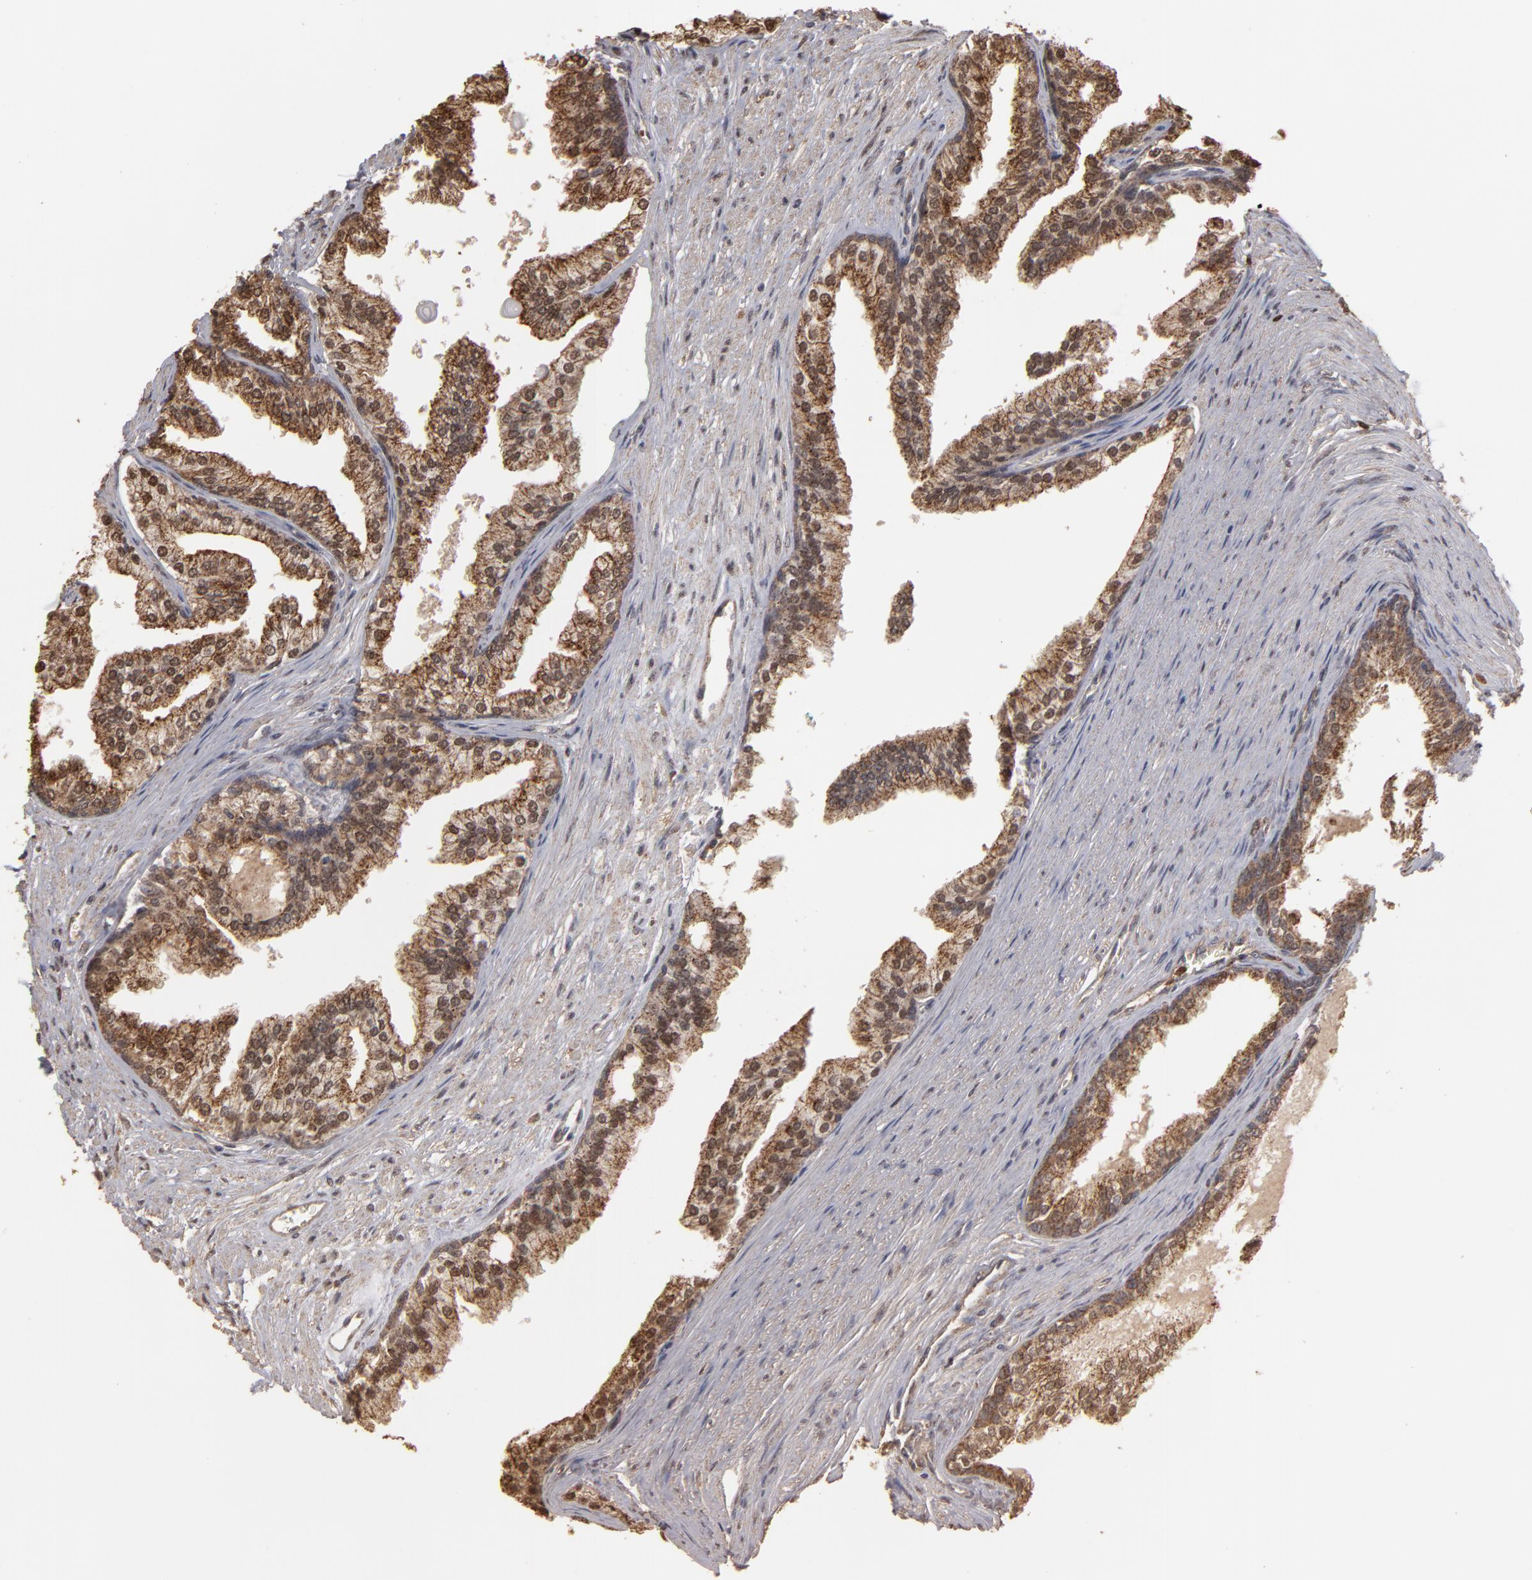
{"staining": {"intensity": "moderate", "quantity": ">75%", "location": "cytoplasmic/membranous,nuclear"}, "tissue": "prostate", "cell_type": "Glandular cells", "image_type": "normal", "snomed": [{"axis": "morphology", "description": "Normal tissue, NOS"}, {"axis": "topography", "description": "Prostate"}], "caption": "DAB (3,3'-diaminobenzidine) immunohistochemical staining of normal prostate reveals moderate cytoplasmic/membranous,nuclear protein positivity in about >75% of glandular cells. (brown staining indicates protein expression, while blue staining denotes nuclei).", "gene": "RO60", "patient": {"sex": "male", "age": 68}}